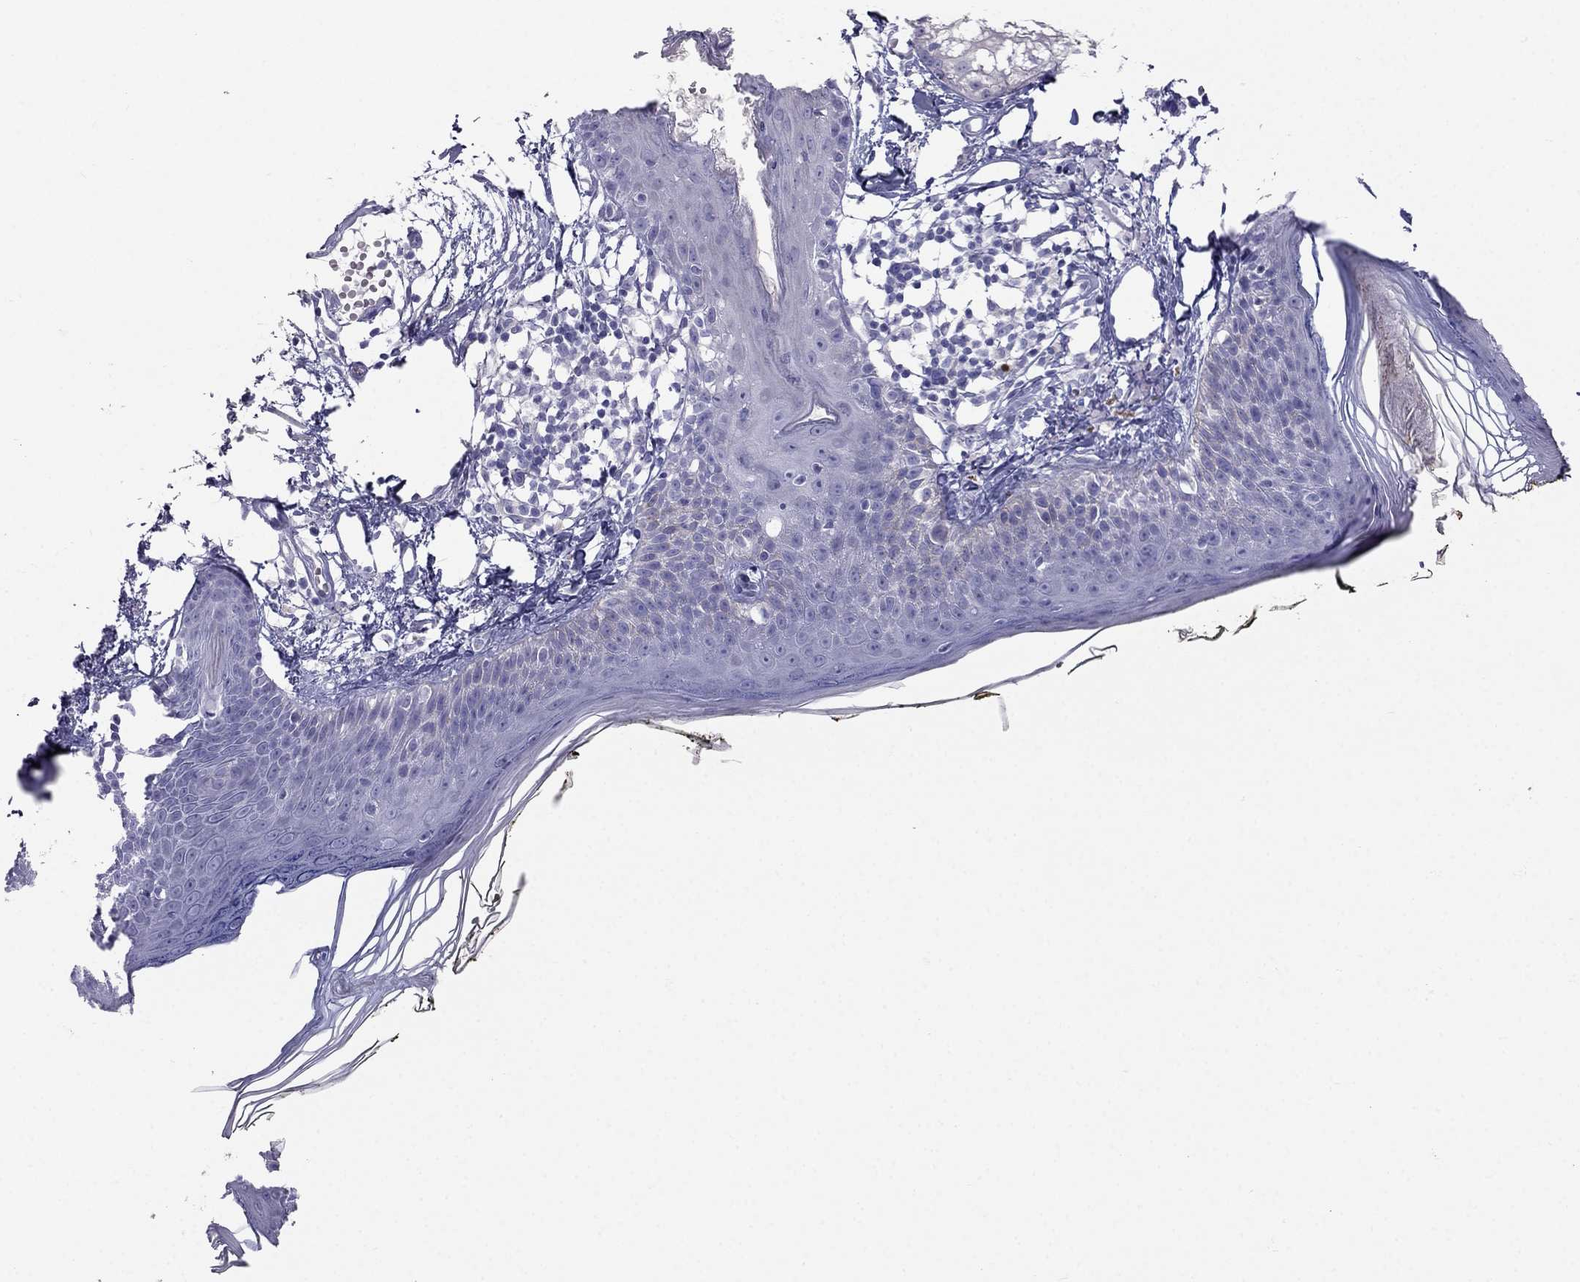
{"staining": {"intensity": "negative", "quantity": "none", "location": "none"}, "tissue": "skin", "cell_type": "Fibroblasts", "image_type": "normal", "snomed": [{"axis": "morphology", "description": "Normal tissue, NOS"}, {"axis": "topography", "description": "Skin"}], "caption": "DAB immunohistochemical staining of normal skin shows no significant staining in fibroblasts.", "gene": "RFLNA", "patient": {"sex": "male", "age": 76}}